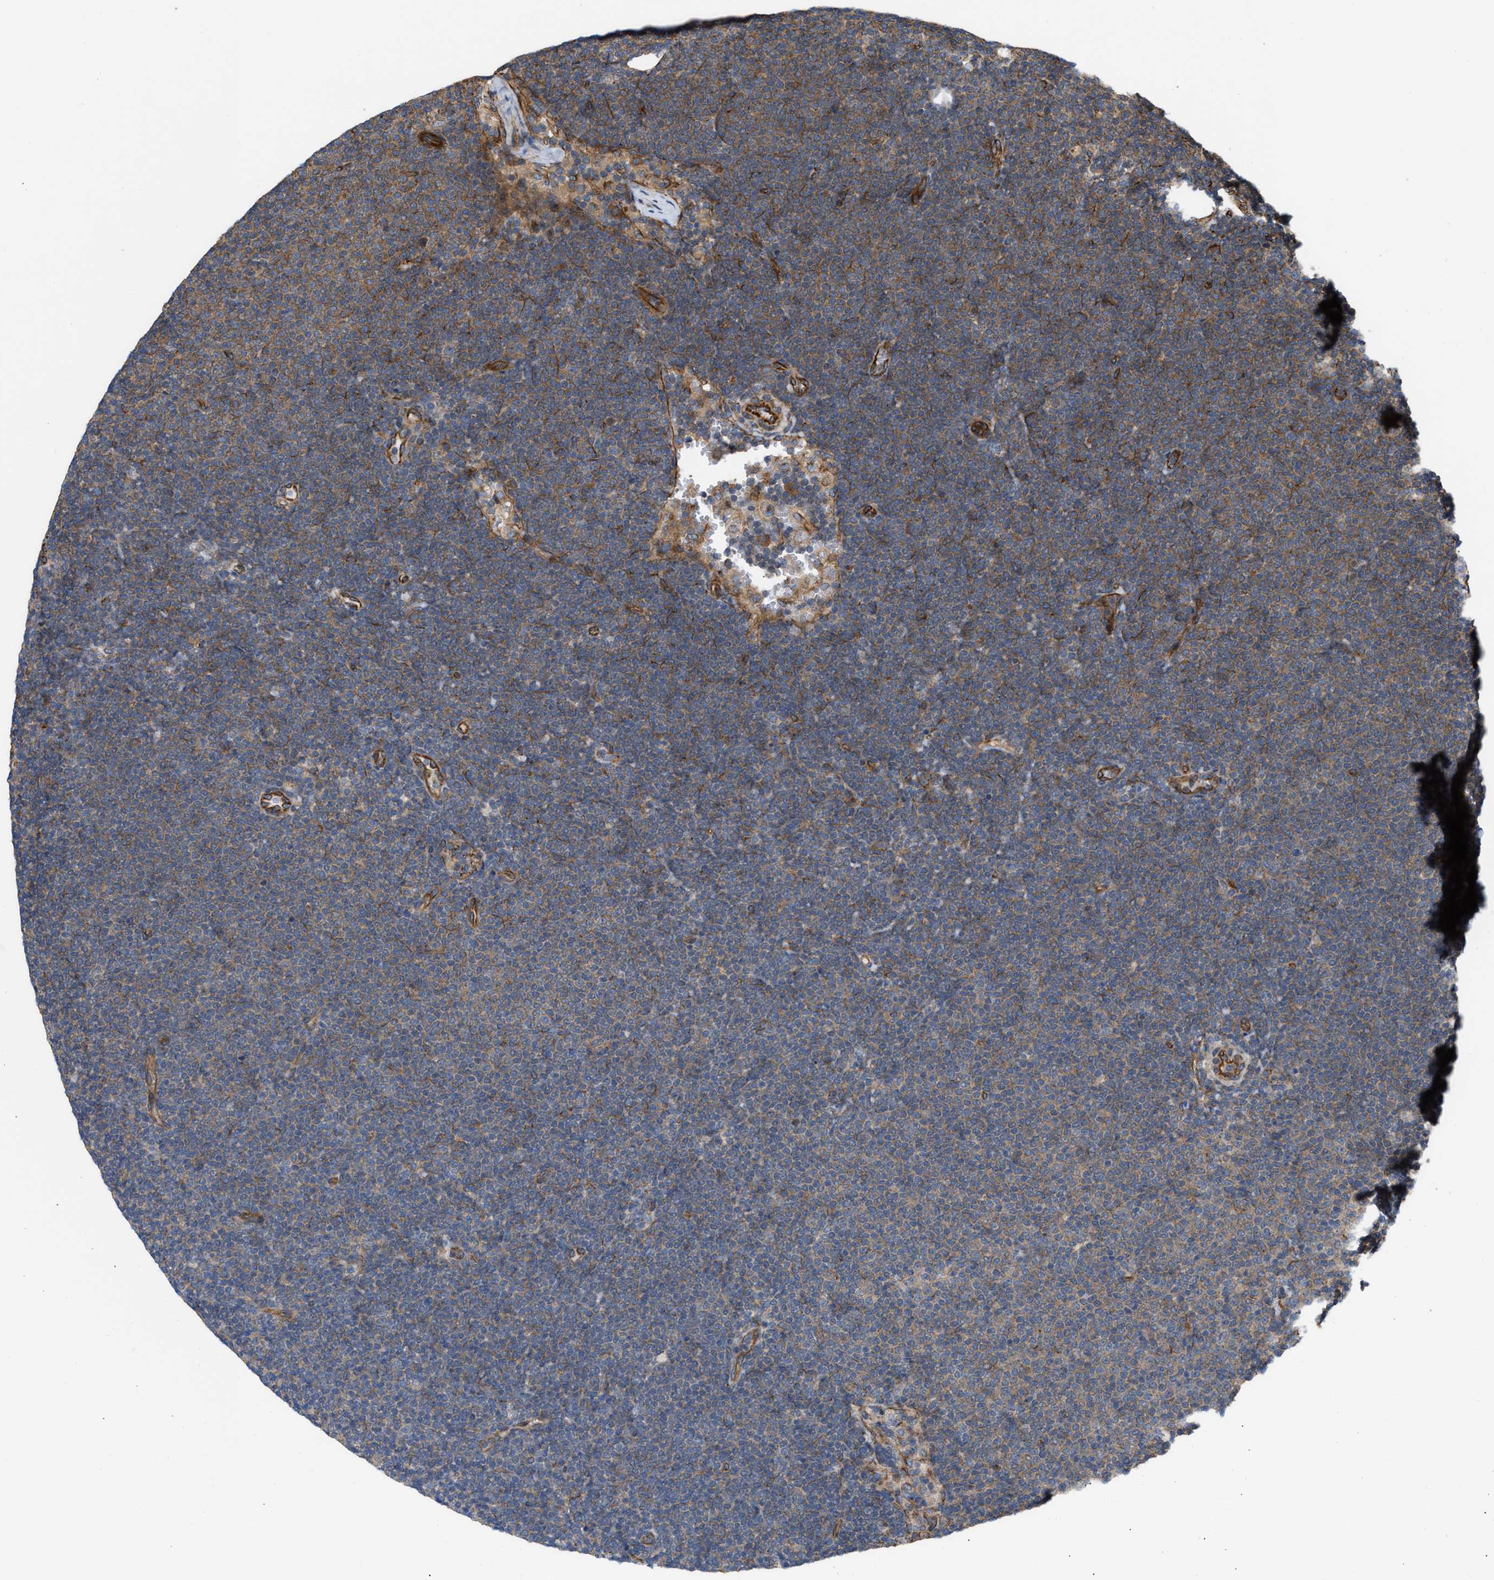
{"staining": {"intensity": "weak", "quantity": "25%-75%", "location": "cytoplasmic/membranous"}, "tissue": "lymphoma", "cell_type": "Tumor cells", "image_type": "cancer", "snomed": [{"axis": "morphology", "description": "Malignant lymphoma, non-Hodgkin's type, Low grade"}, {"axis": "topography", "description": "Lymph node"}], "caption": "Immunohistochemical staining of low-grade malignant lymphoma, non-Hodgkin's type shows low levels of weak cytoplasmic/membranous protein expression in approximately 25%-75% of tumor cells.", "gene": "EPS15L1", "patient": {"sex": "female", "age": 53}}